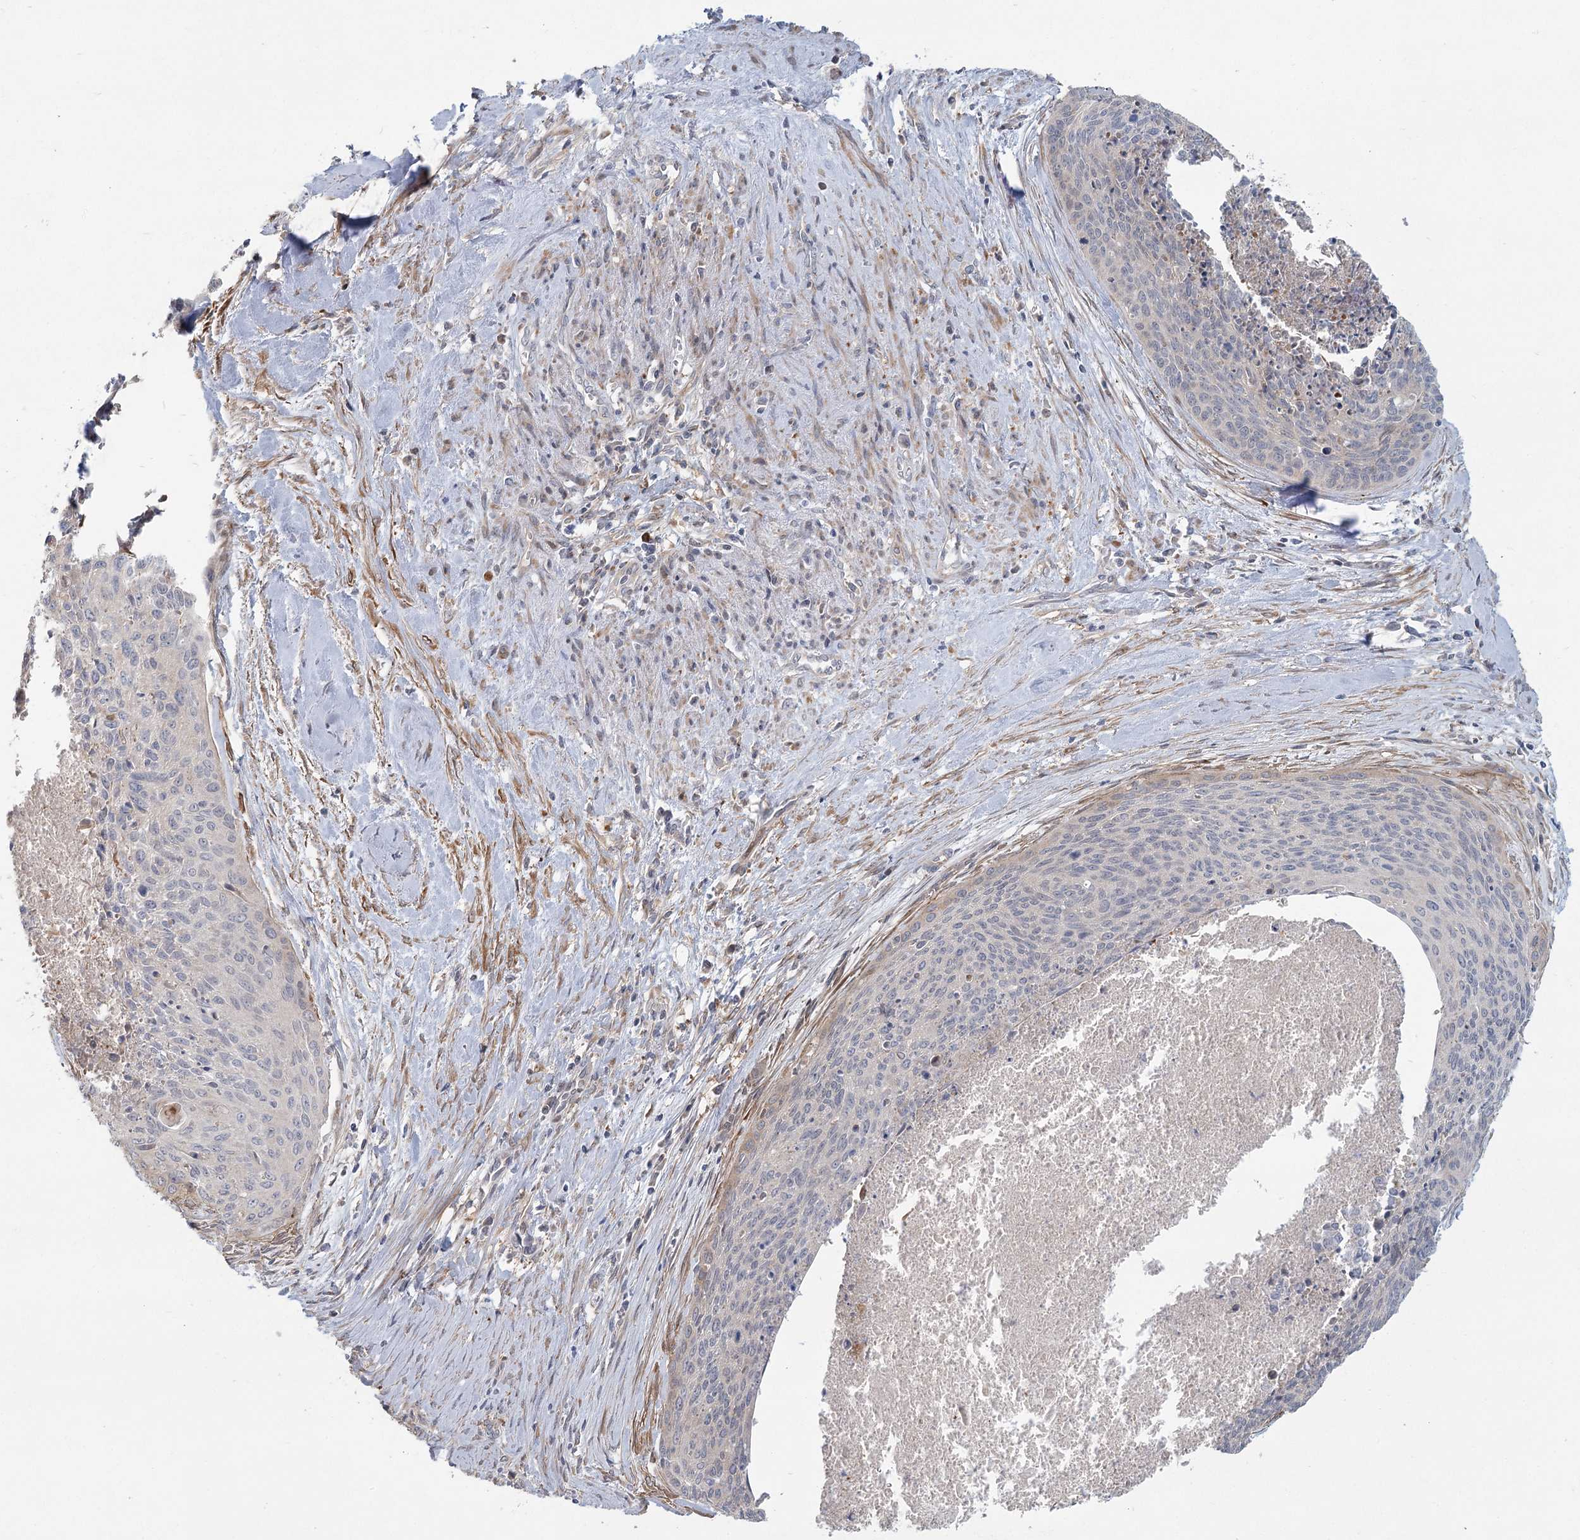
{"staining": {"intensity": "weak", "quantity": "<25%", "location": "cytoplasmic/membranous,nuclear"}, "tissue": "cervical cancer", "cell_type": "Tumor cells", "image_type": "cancer", "snomed": [{"axis": "morphology", "description": "Squamous cell carcinoma, NOS"}, {"axis": "topography", "description": "Cervix"}], "caption": "Immunohistochemistry (IHC) photomicrograph of cervical squamous cell carcinoma stained for a protein (brown), which displays no staining in tumor cells. (IHC, brightfield microscopy, high magnification).", "gene": "FAM110C", "patient": {"sex": "female", "age": 55}}